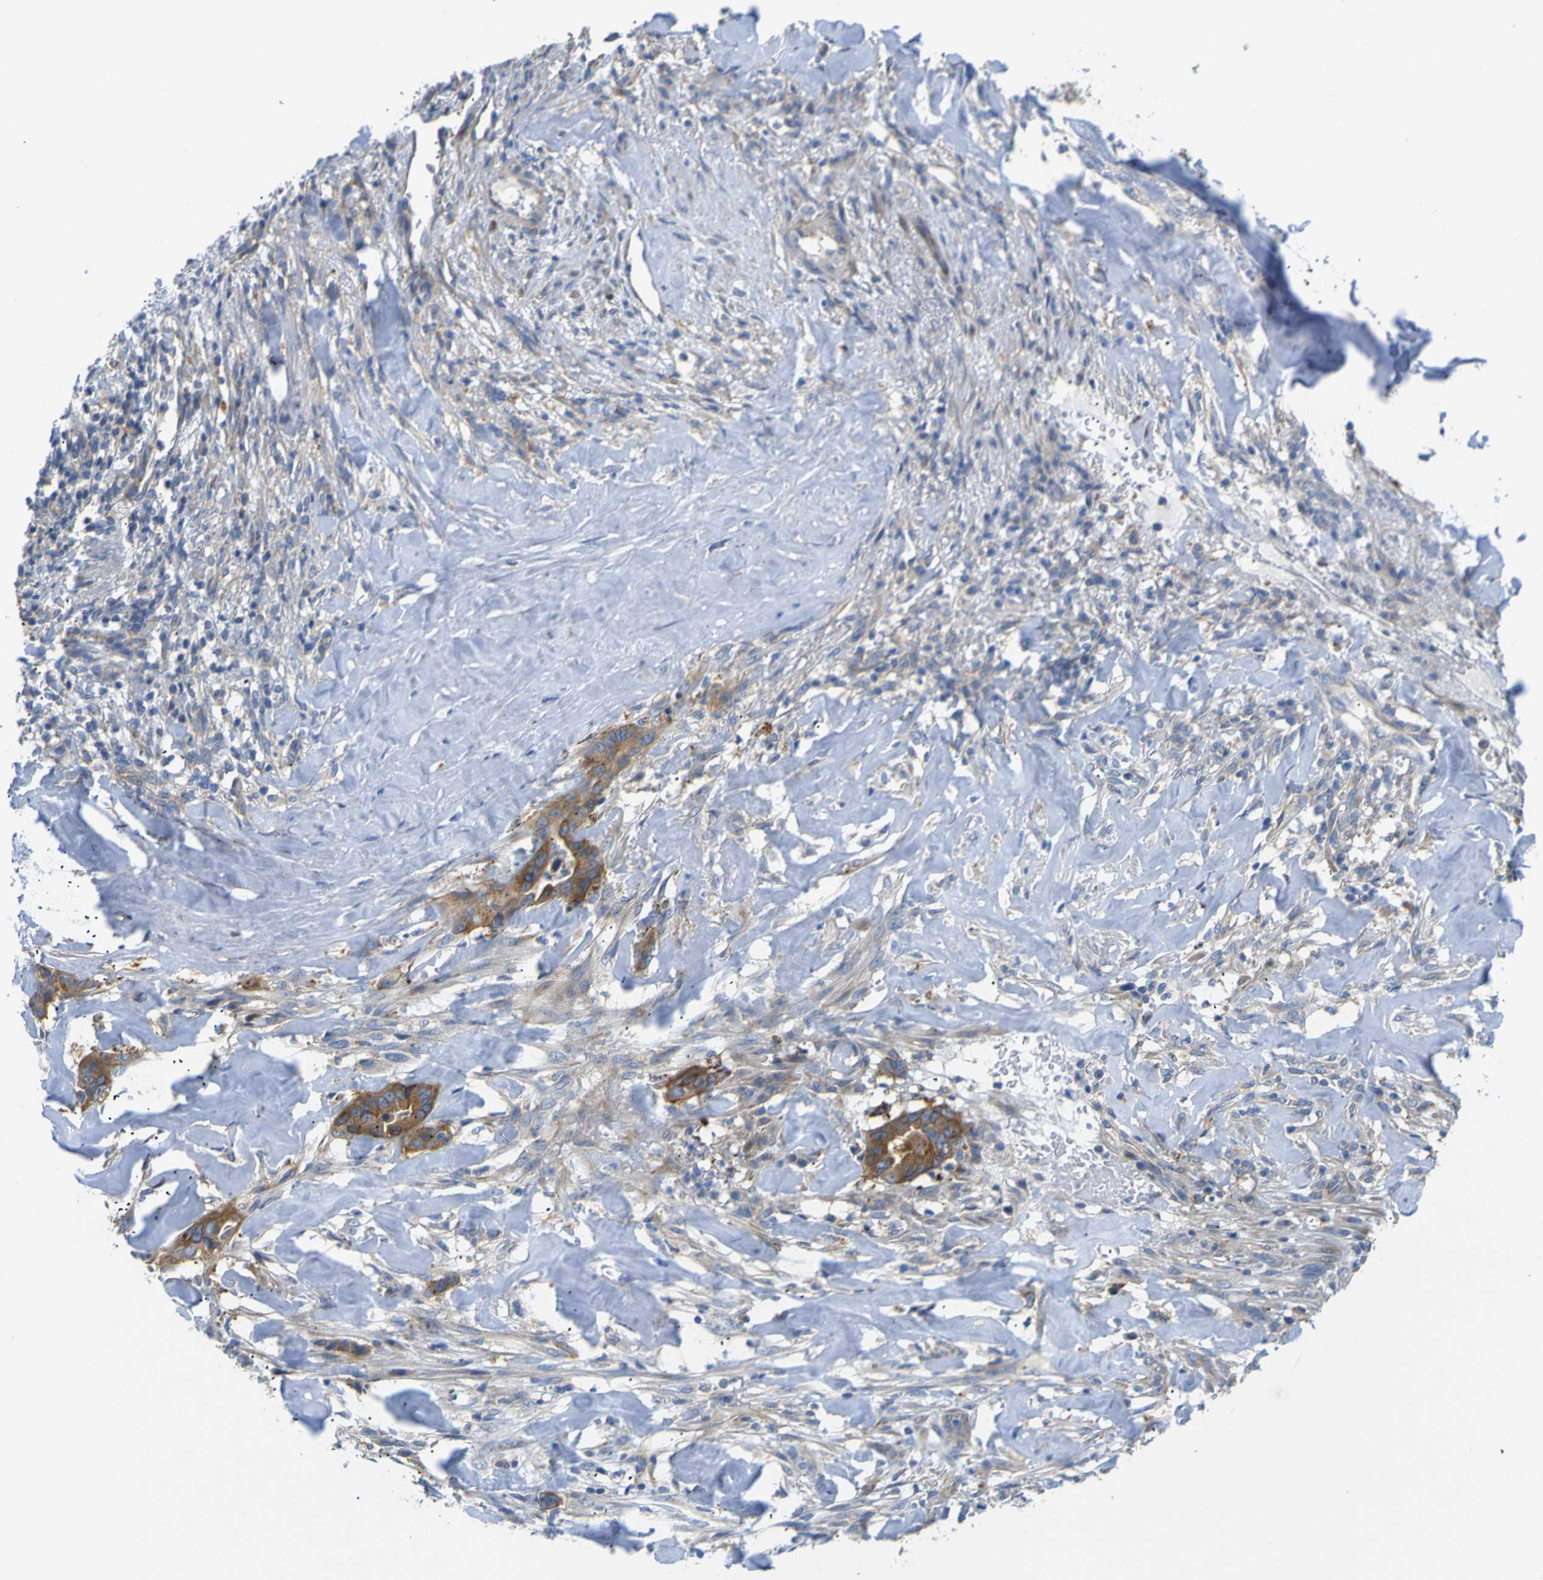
{"staining": {"intensity": "moderate", "quantity": ">75%", "location": "cytoplasmic/membranous"}, "tissue": "liver cancer", "cell_type": "Tumor cells", "image_type": "cancer", "snomed": [{"axis": "morphology", "description": "Cholangiocarcinoma"}, {"axis": "topography", "description": "Liver"}], "caption": "There is medium levels of moderate cytoplasmic/membranous positivity in tumor cells of cholangiocarcinoma (liver), as demonstrated by immunohistochemical staining (brown color).", "gene": "SYPL1", "patient": {"sex": "female", "age": 67}}